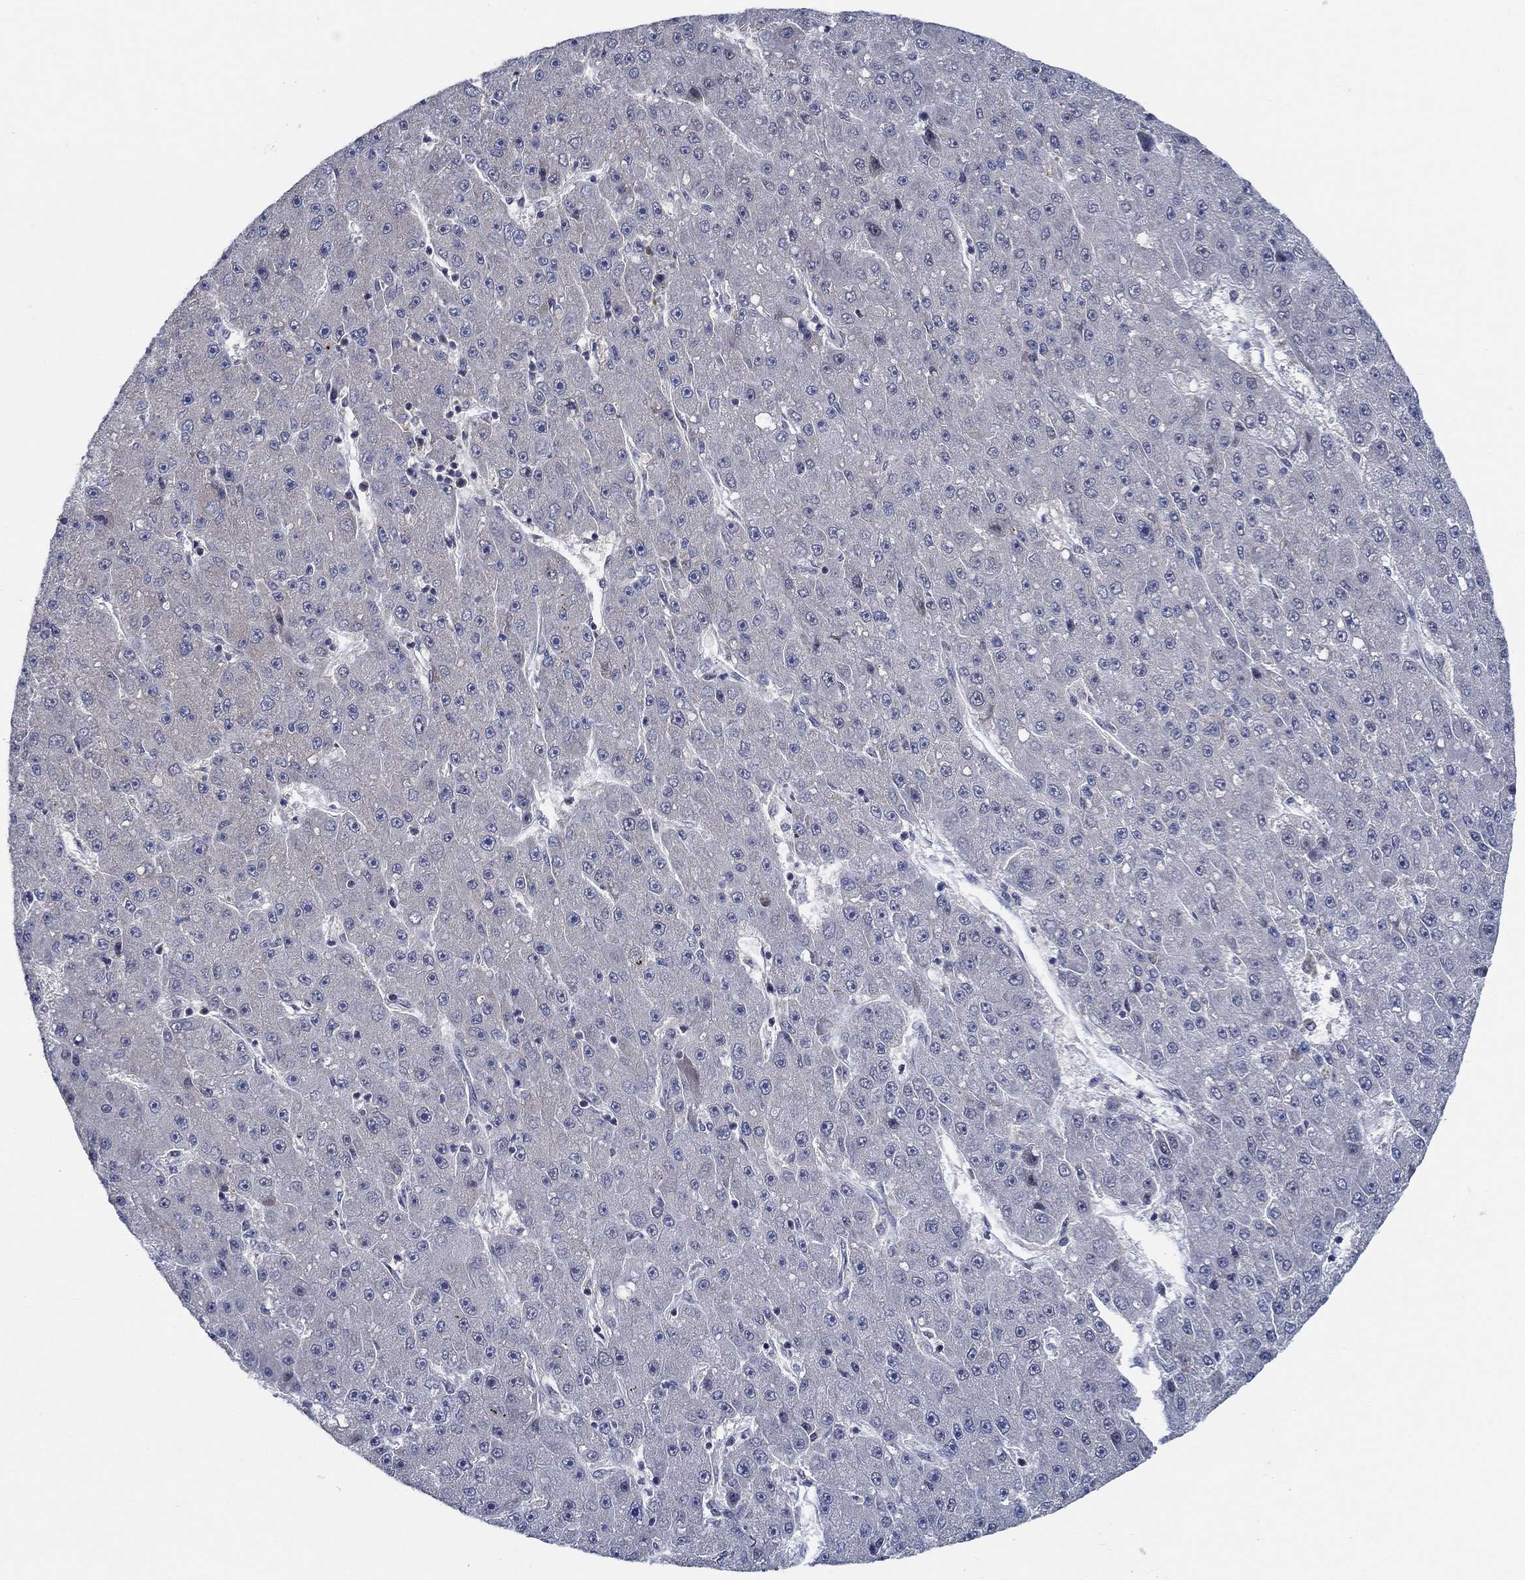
{"staining": {"intensity": "negative", "quantity": "none", "location": "none"}, "tissue": "liver cancer", "cell_type": "Tumor cells", "image_type": "cancer", "snomed": [{"axis": "morphology", "description": "Carcinoma, Hepatocellular, NOS"}, {"axis": "topography", "description": "Liver"}], "caption": "Tumor cells are negative for protein expression in human liver cancer. (DAB (3,3'-diaminobenzidine) immunohistochemistry visualized using brightfield microscopy, high magnification).", "gene": "DACT1", "patient": {"sex": "male", "age": 67}}